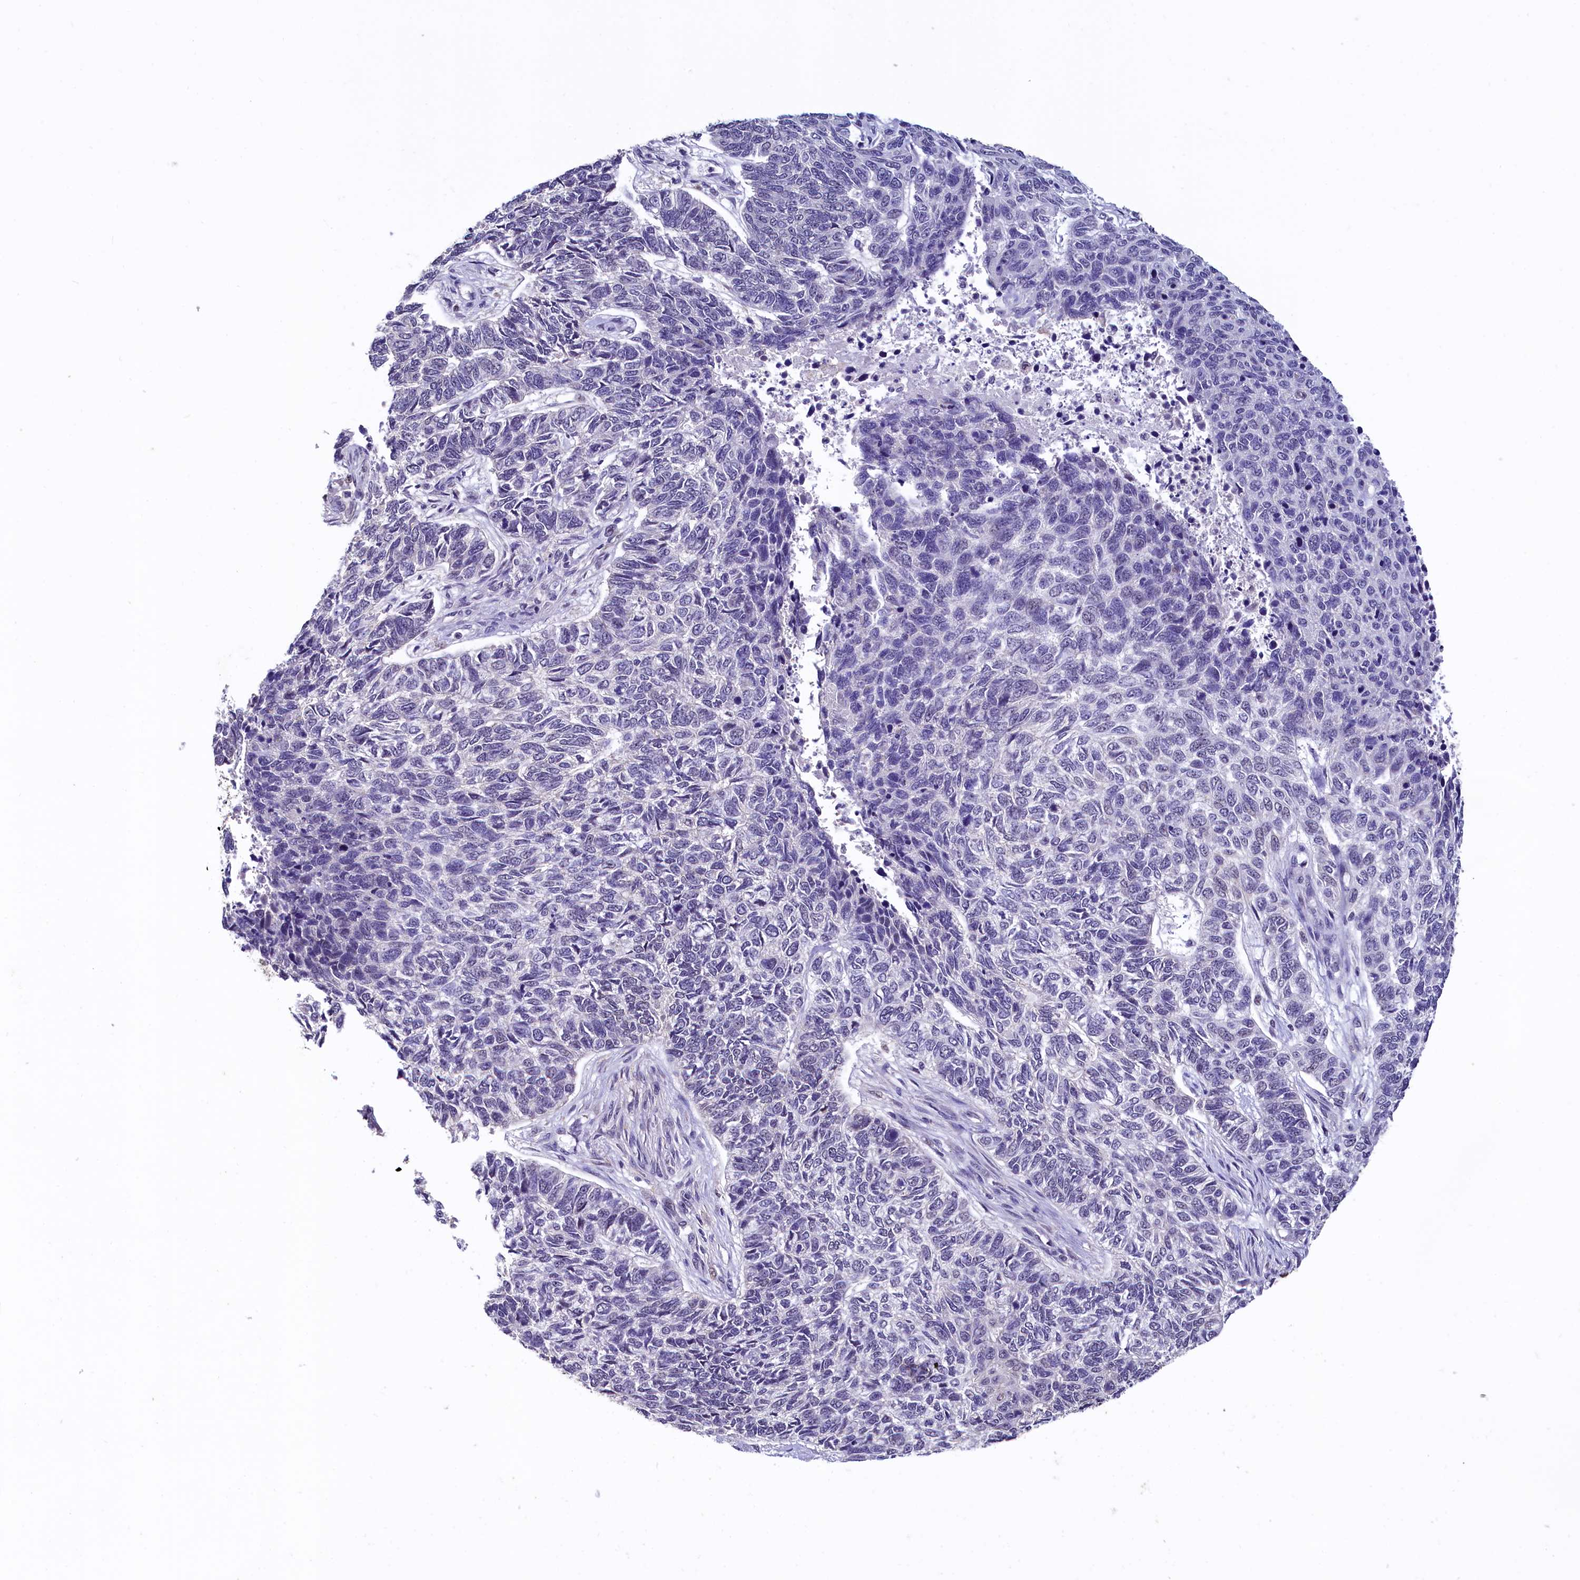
{"staining": {"intensity": "negative", "quantity": "none", "location": "none"}, "tissue": "skin cancer", "cell_type": "Tumor cells", "image_type": "cancer", "snomed": [{"axis": "morphology", "description": "Basal cell carcinoma"}, {"axis": "topography", "description": "Skin"}], "caption": "A micrograph of skin cancer (basal cell carcinoma) stained for a protein demonstrates no brown staining in tumor cells.", "gene": "HECTD4", "patient": {"sex": "female", "age": 65}}